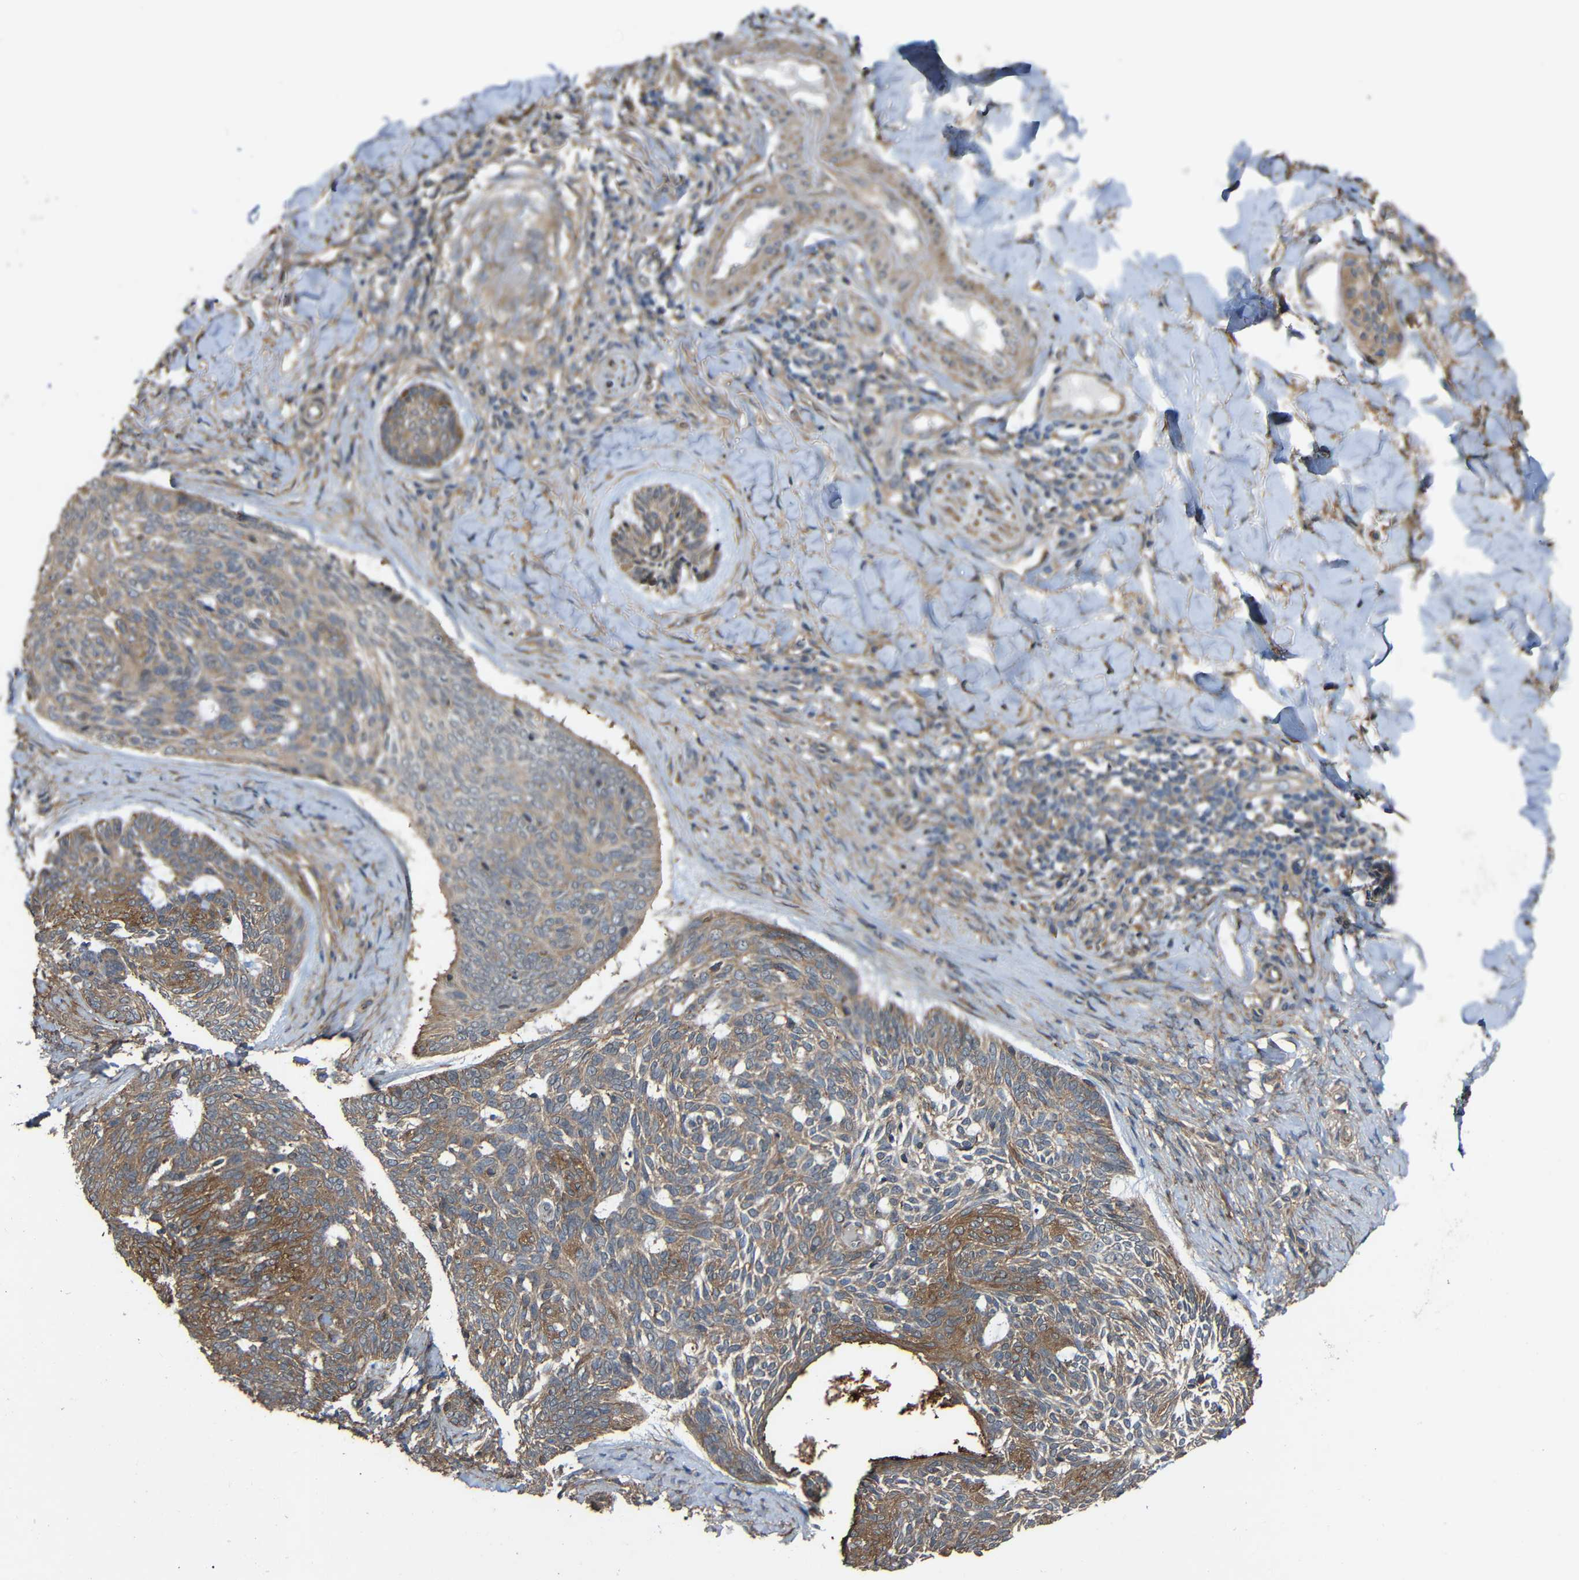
{"staining": {"intensity": "weak", "quantity": ">75%", "location": "cytoplasmic/membranous"}, "tissue": "skin cancer", "cell_type": "Tumor cells", "image_type": "cancer", "snomed": [{"axis": "morphology", "description": "Basal cell carcinoma"}, {"axis": "topography", "description": "Skin"}], "caption": "The photomicrograph displays a brown stain indicating the presence of a protein in the cytoplasmic/membranous of tumor cells in skin cancer.", "gene": "CHST9", "patient": {"sex": "male", "age": 43}}